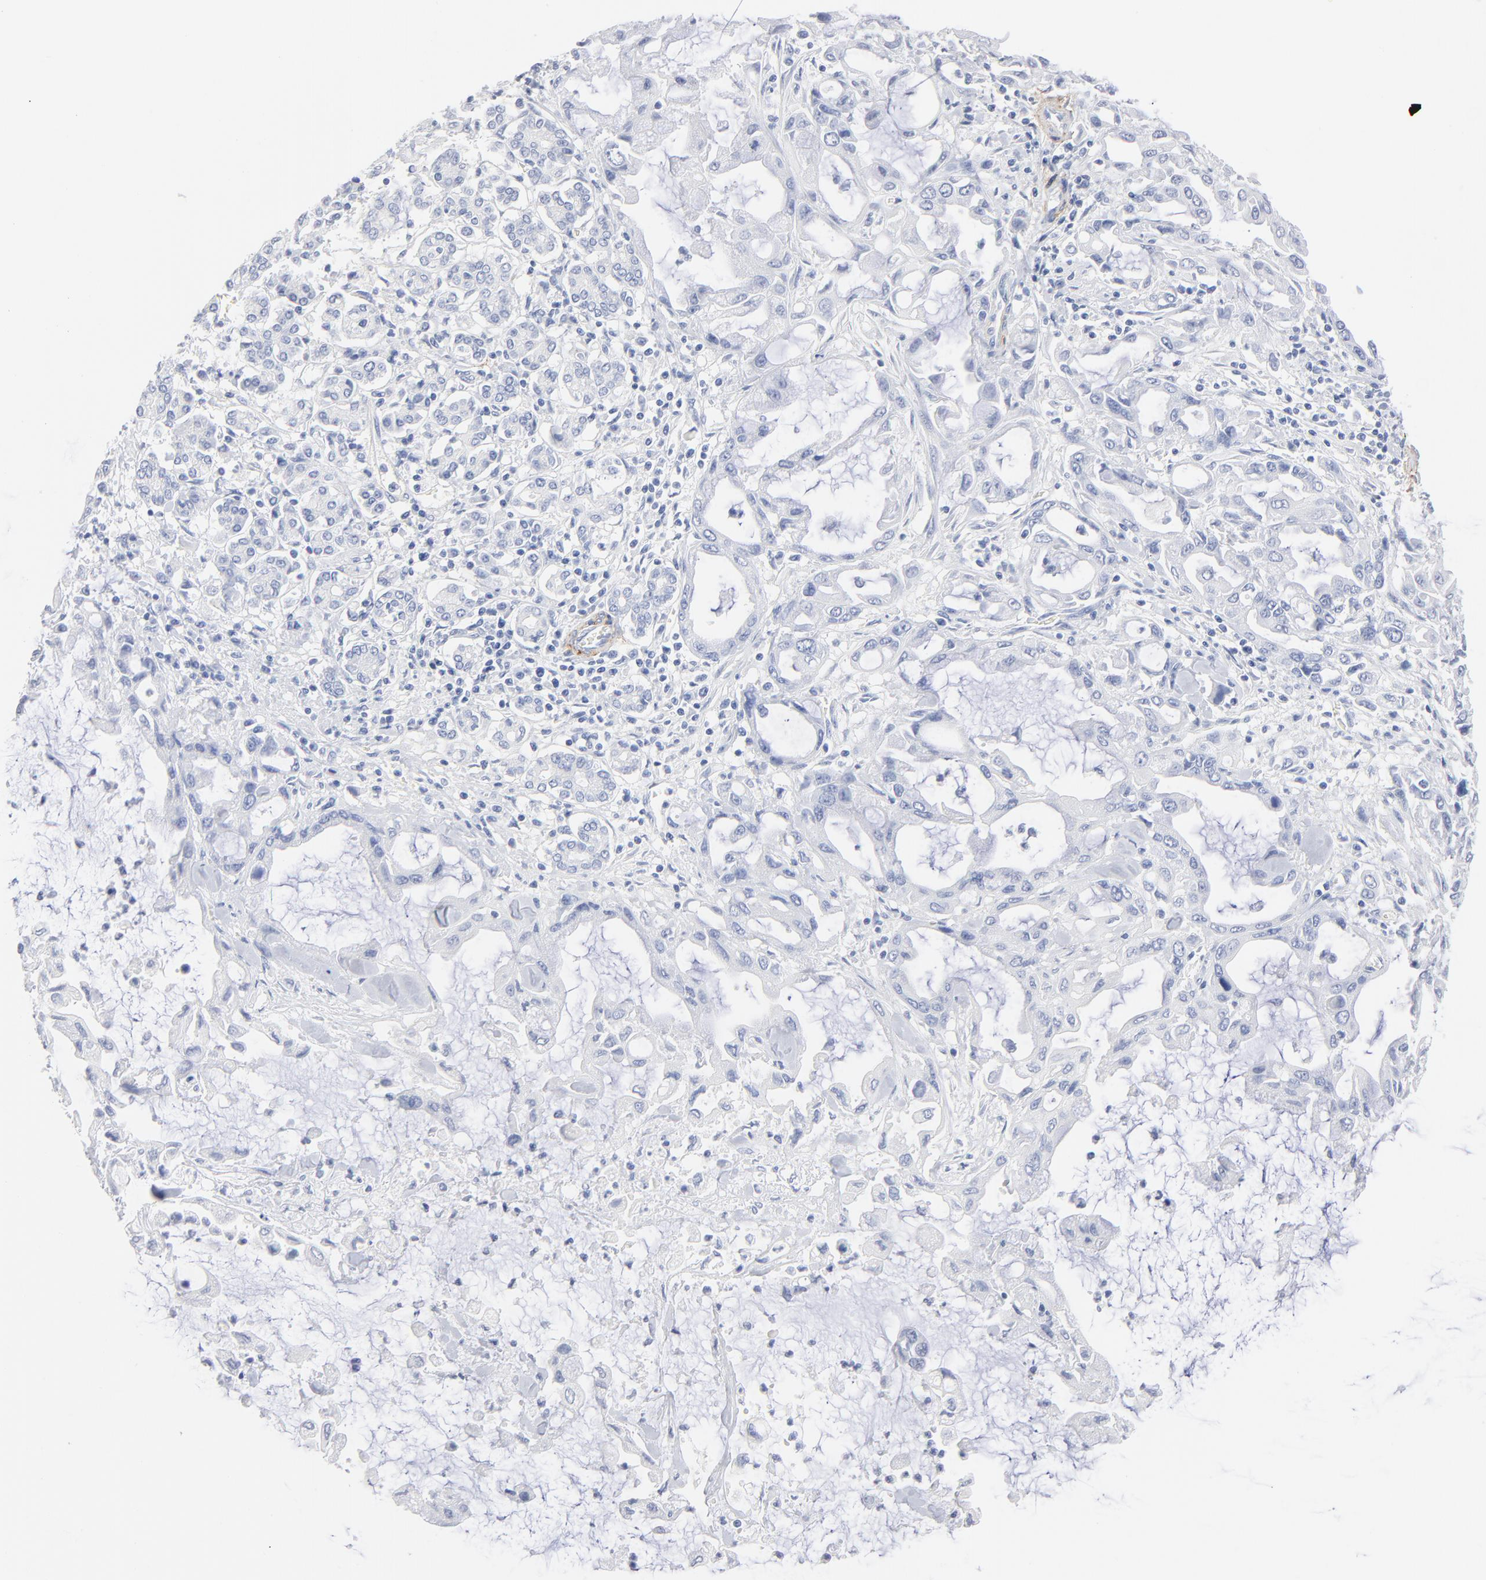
{"staining": {"intensity": "negative", "quantity": "none", "location": "none"}, "tissue": "pancreatic cancer", "cell_type": "Tumor cells", "image_type": "cancer", "snomed": [{"axis": "morphology", "description": "Adenocarcinoma, NOS"}, {"axis": "topography", "description": "Pancreas"}], "caption": "This is an immunohistochemistry histopathology image of pancreatic cancer (adenocarcinoma). There is no positivity in tumor cells.", "gene": "AGTR1", "patient": {"sex": "female", "age": 57}}